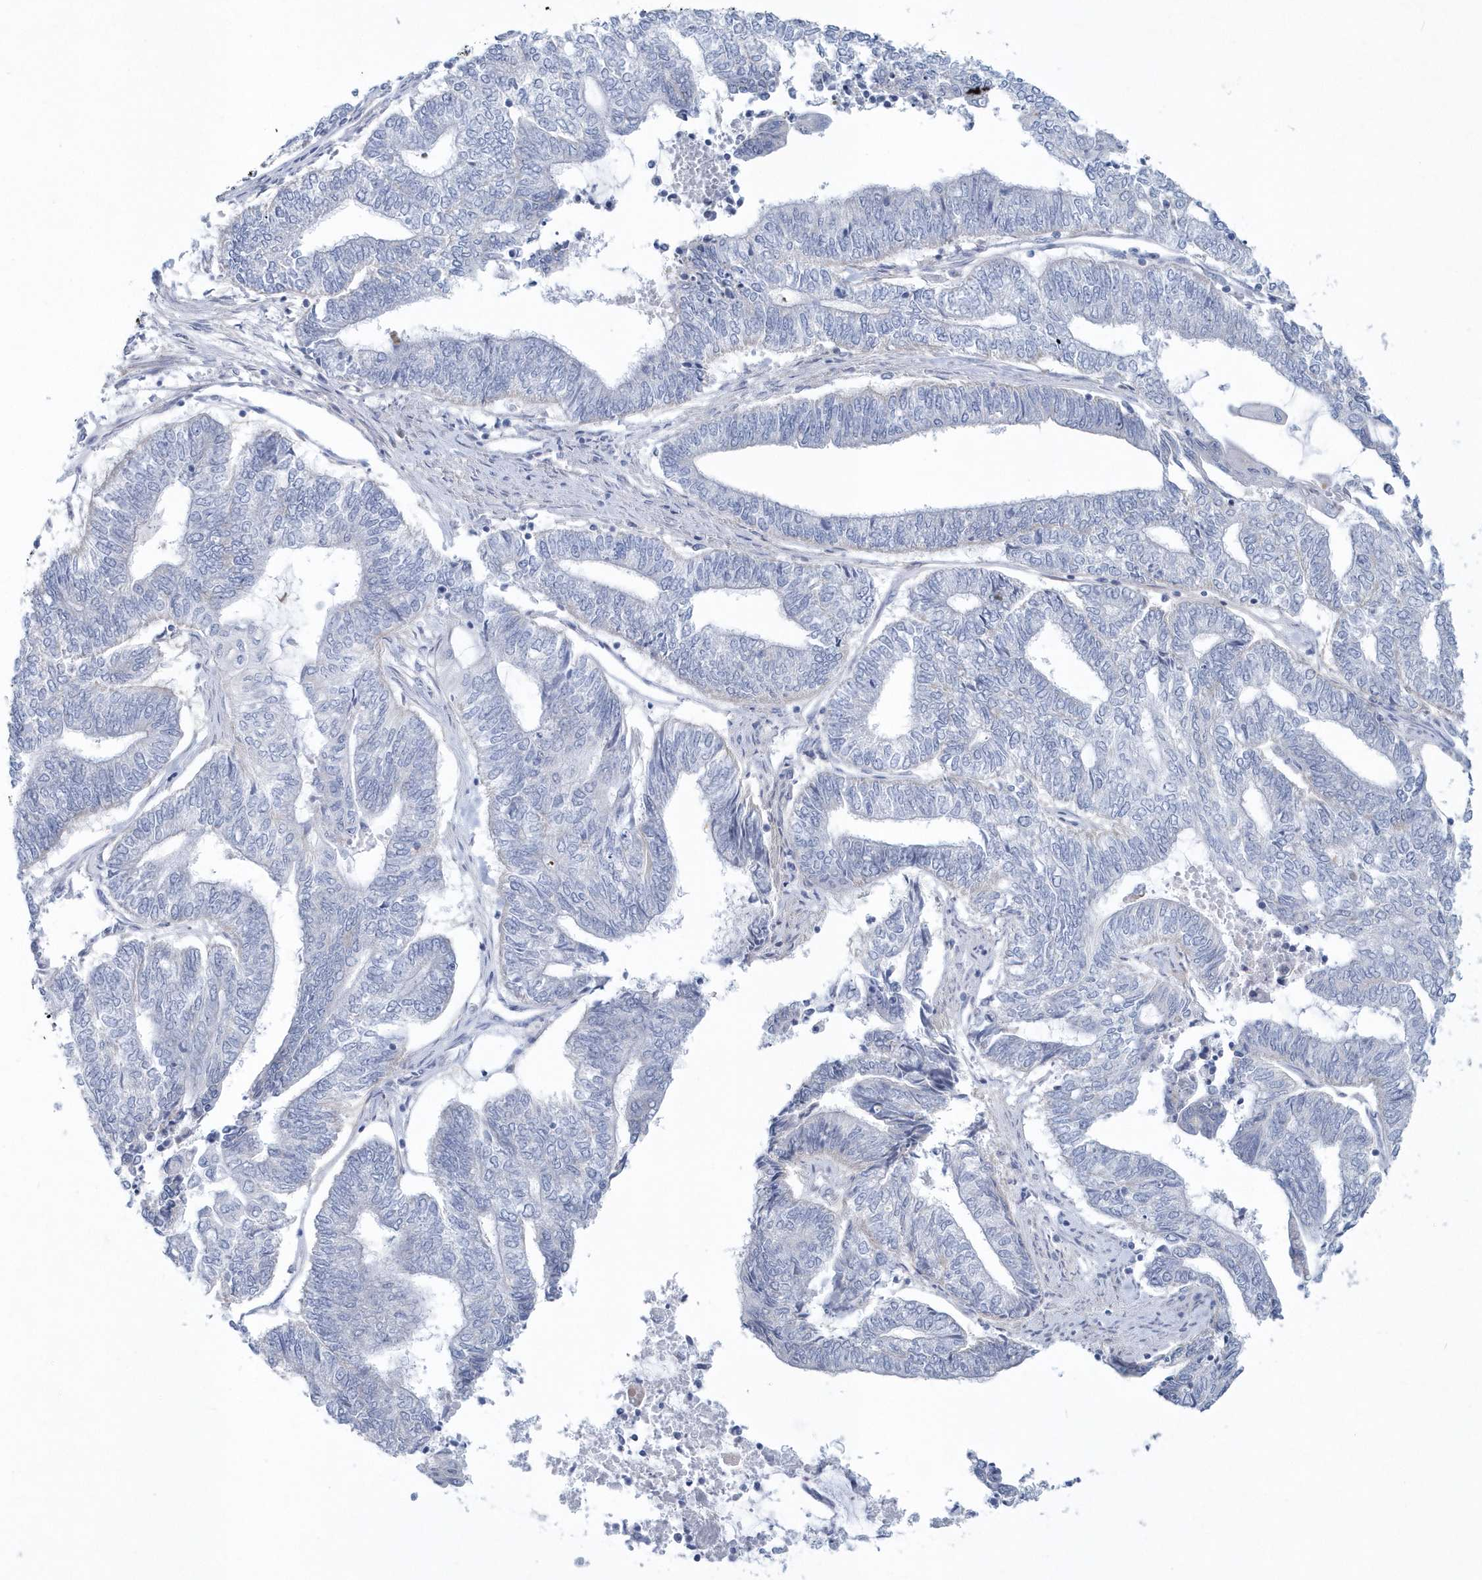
{"staining": {"intensity": "negative", "quantity": "none", "location": "none"}, "tissue": "endometrial cancer", "cell_type": "Tumor cells", "image_type": "cancer", "snomed": [{"axis": "morphology", "description": "Adenocarcinoma, NOS"}, {"axis": "topography", "description": "Uterus"}, {"axis": "topography", "description": "Endometrium"}], "caption": "The micrograph reveals no staining of tumor cells in adenocarcinoma (endometrial). (IHC, brightfield microscopy, high magnification).", "gene": "SPATA18", "patient": {"sex": "female", "age": 70}}